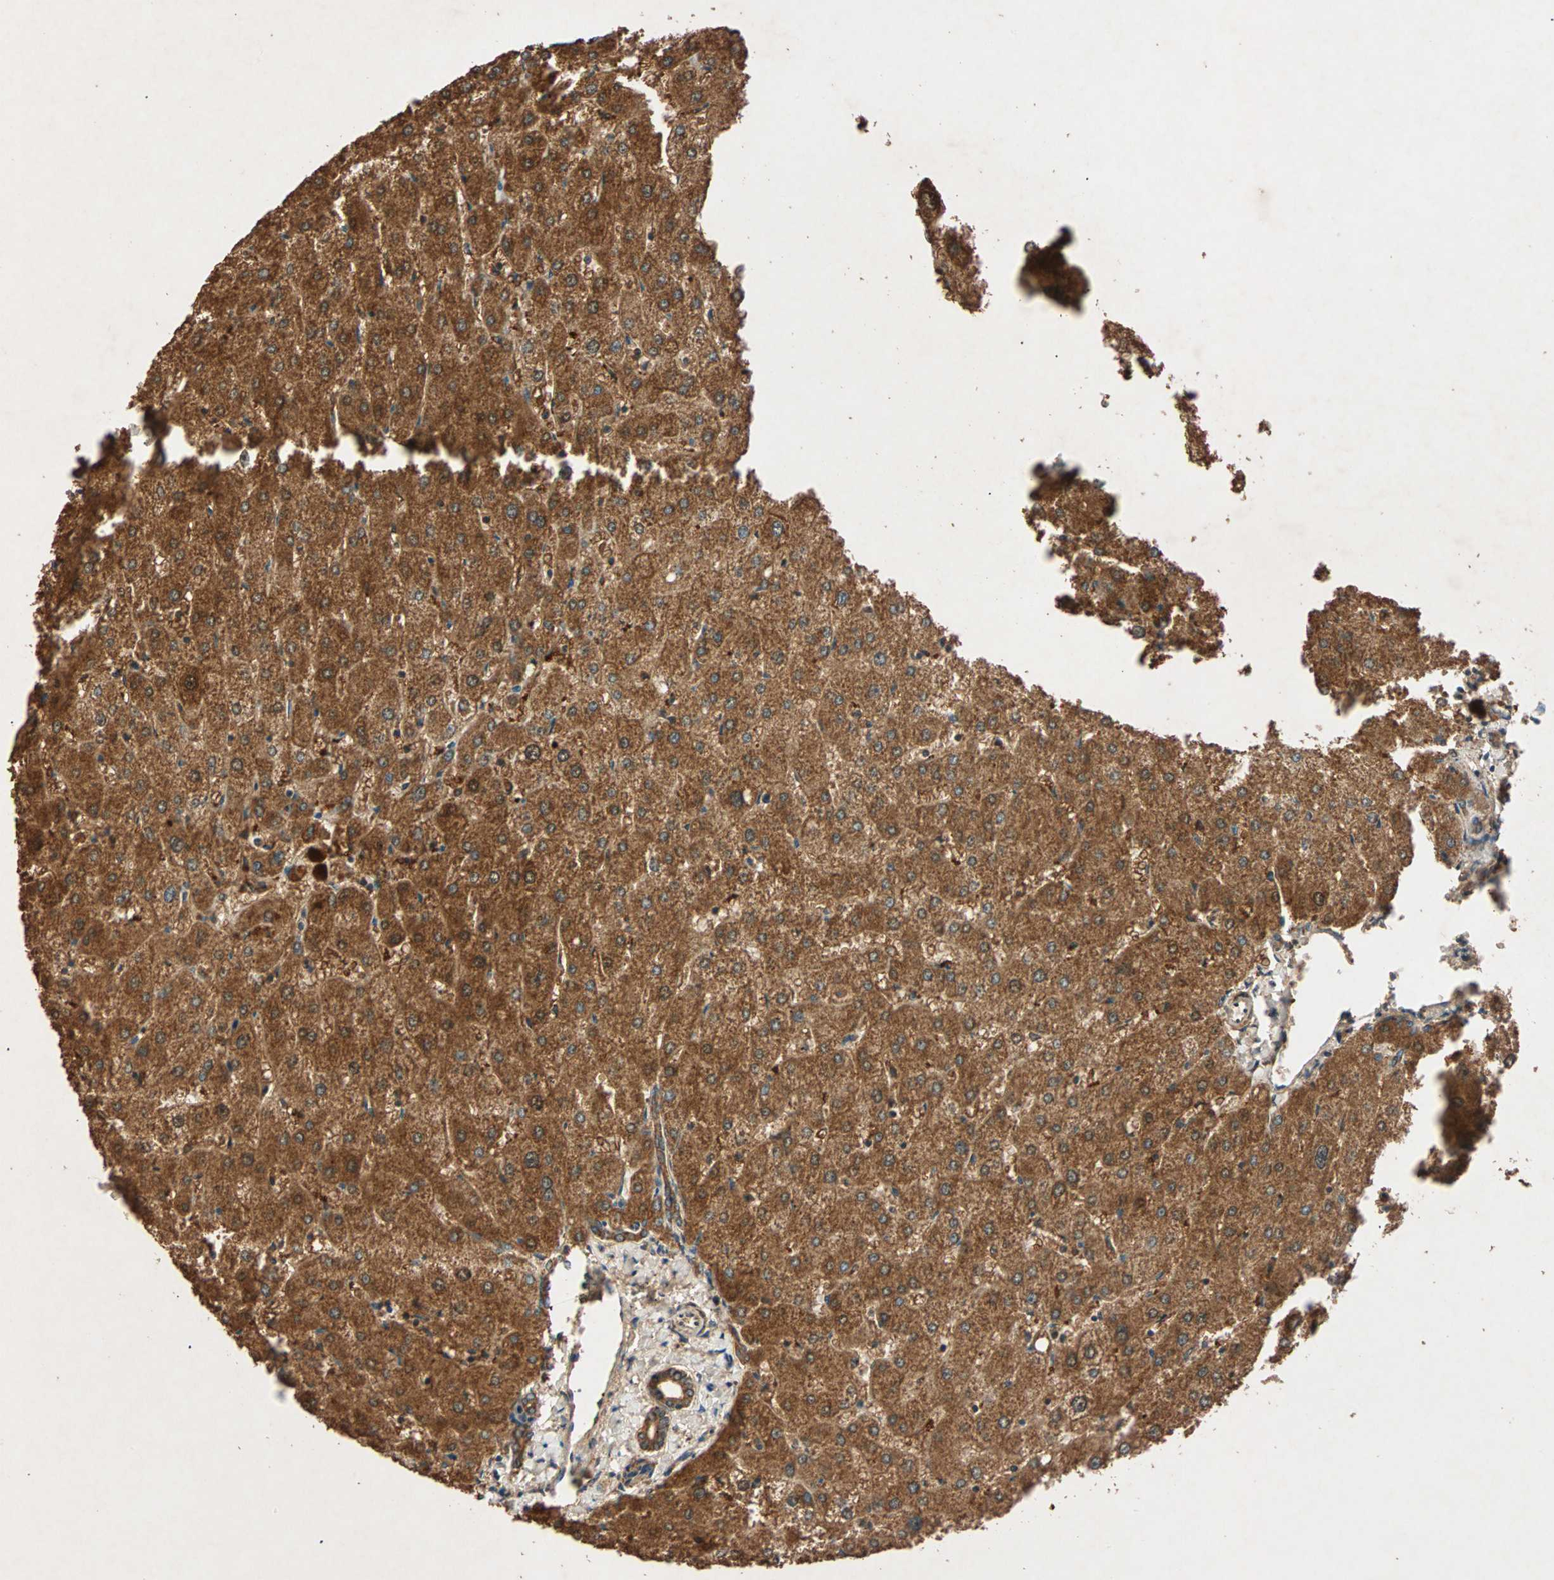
{"staining": {"intensity": "strong", "quantity": ">75%", "location": "cytoplasmic/membranous"}, "tissue": "liver", "cell_type": "Cholangiocytes", "image_type": "normal", "snomed": [{"axis": "morphology", "description": "Normal tissue, NOS"}, {"axis": "topography", "description": "Liver"}], "caption": "IHC histopathology image of benign human liver stained for a protein (brown), which displays high levels of strong cytoplasmic/membranous expression in about >75% of cholangiocytes.", "gene": "MAPK1", "patient": {"sex": "male", "age": 67}}